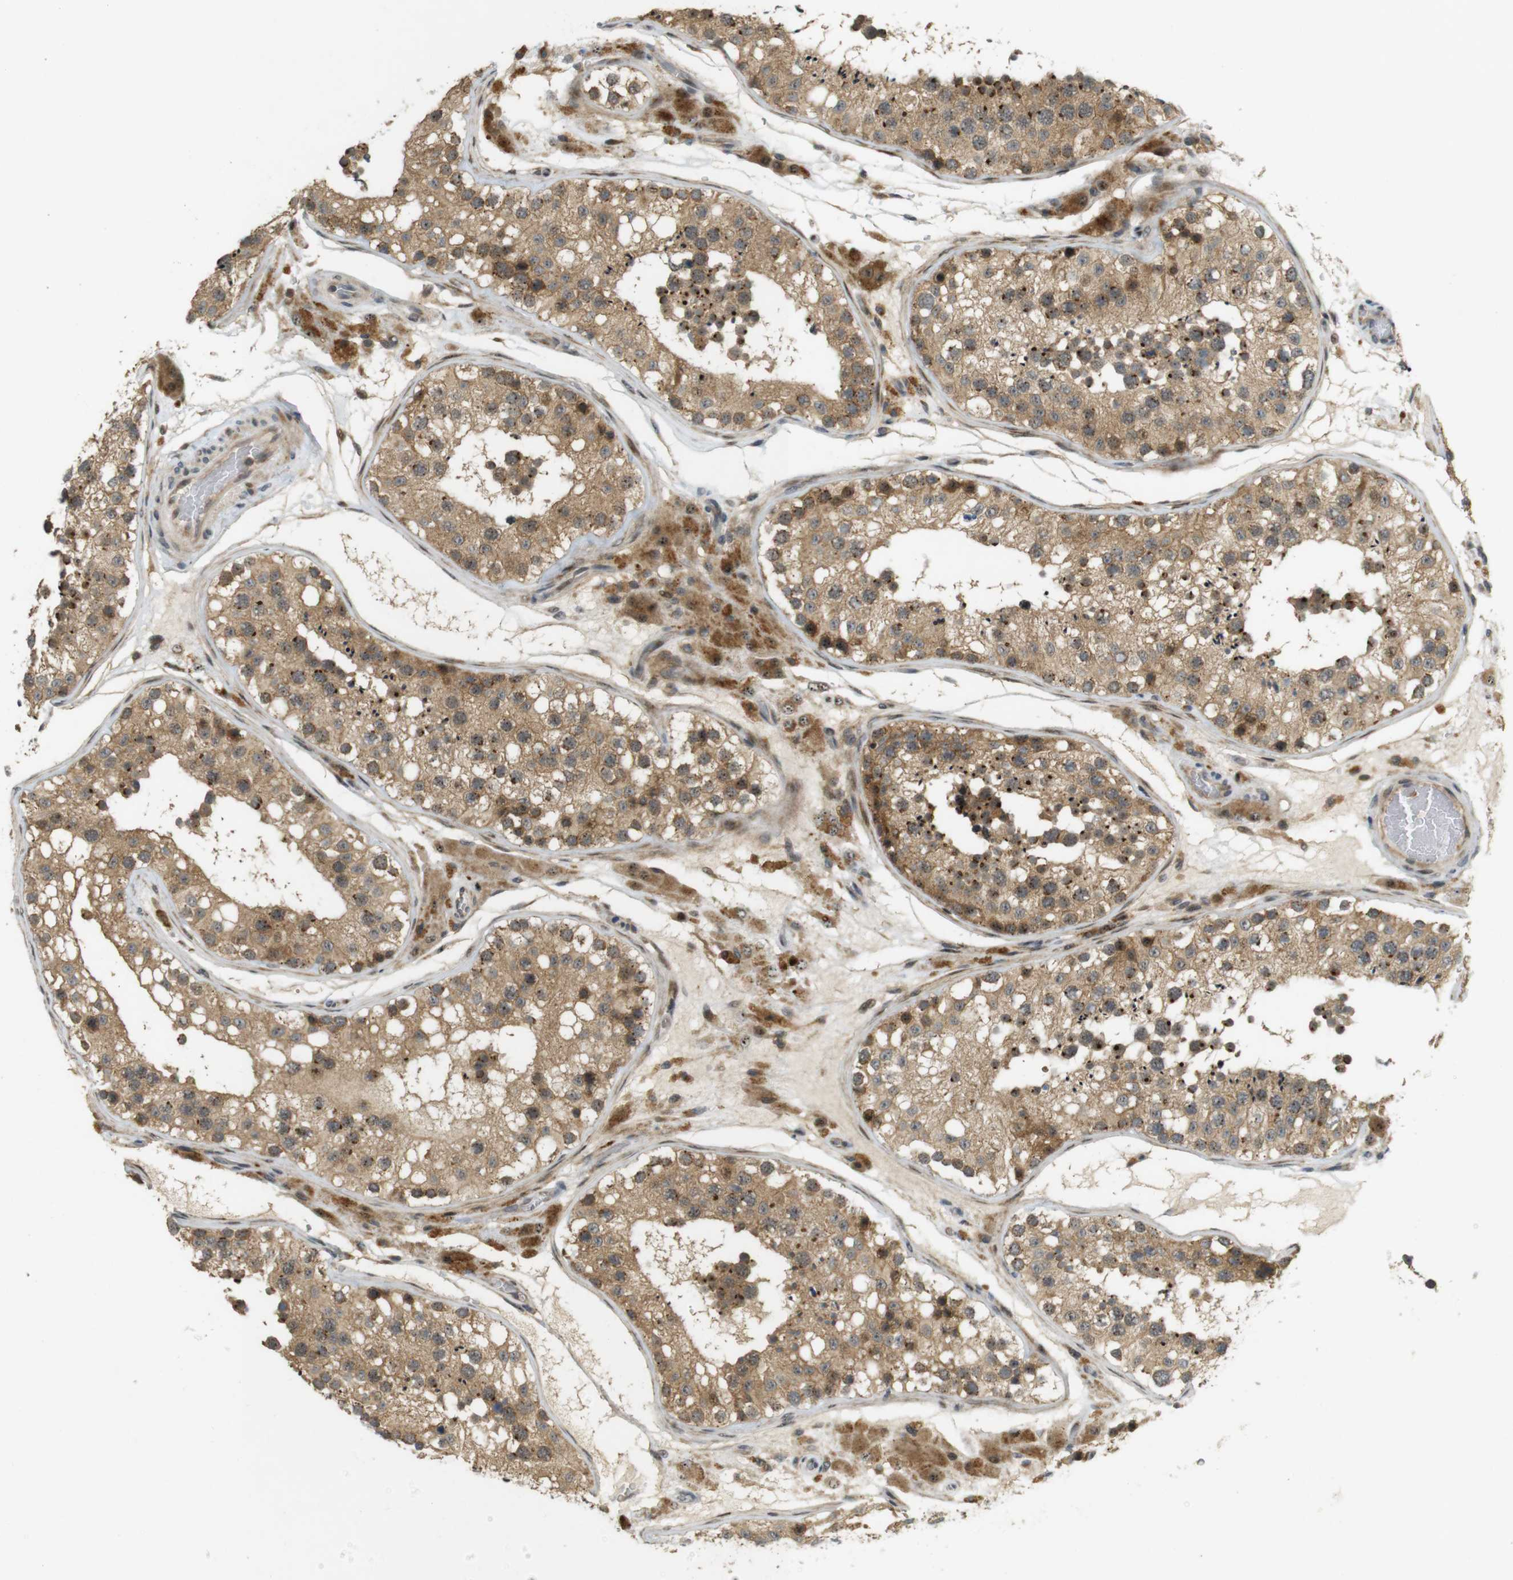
{"staining": {"intensity": "moderate", "quantity": ">75%", "location": "cytoplasmic/membranous,nuclear"}, "tissue": "testis", "cell_type": "Cells in seminiferous ducts", "image_type": "normal", "snomed": [{"axis": "morphology", "description": "Normal tissue, NOS"}, {"axis": "topography", "description": "Testis"}], "caption": "Immunohistochemical staining of normal human testis exhibits medium levels of moderate cytoplasmic/membranous,nuclear staining in about >75% of cells in seminiferous ducts.", "gene": "TMX3", "patient": {"sex": "male", "age": 26}}